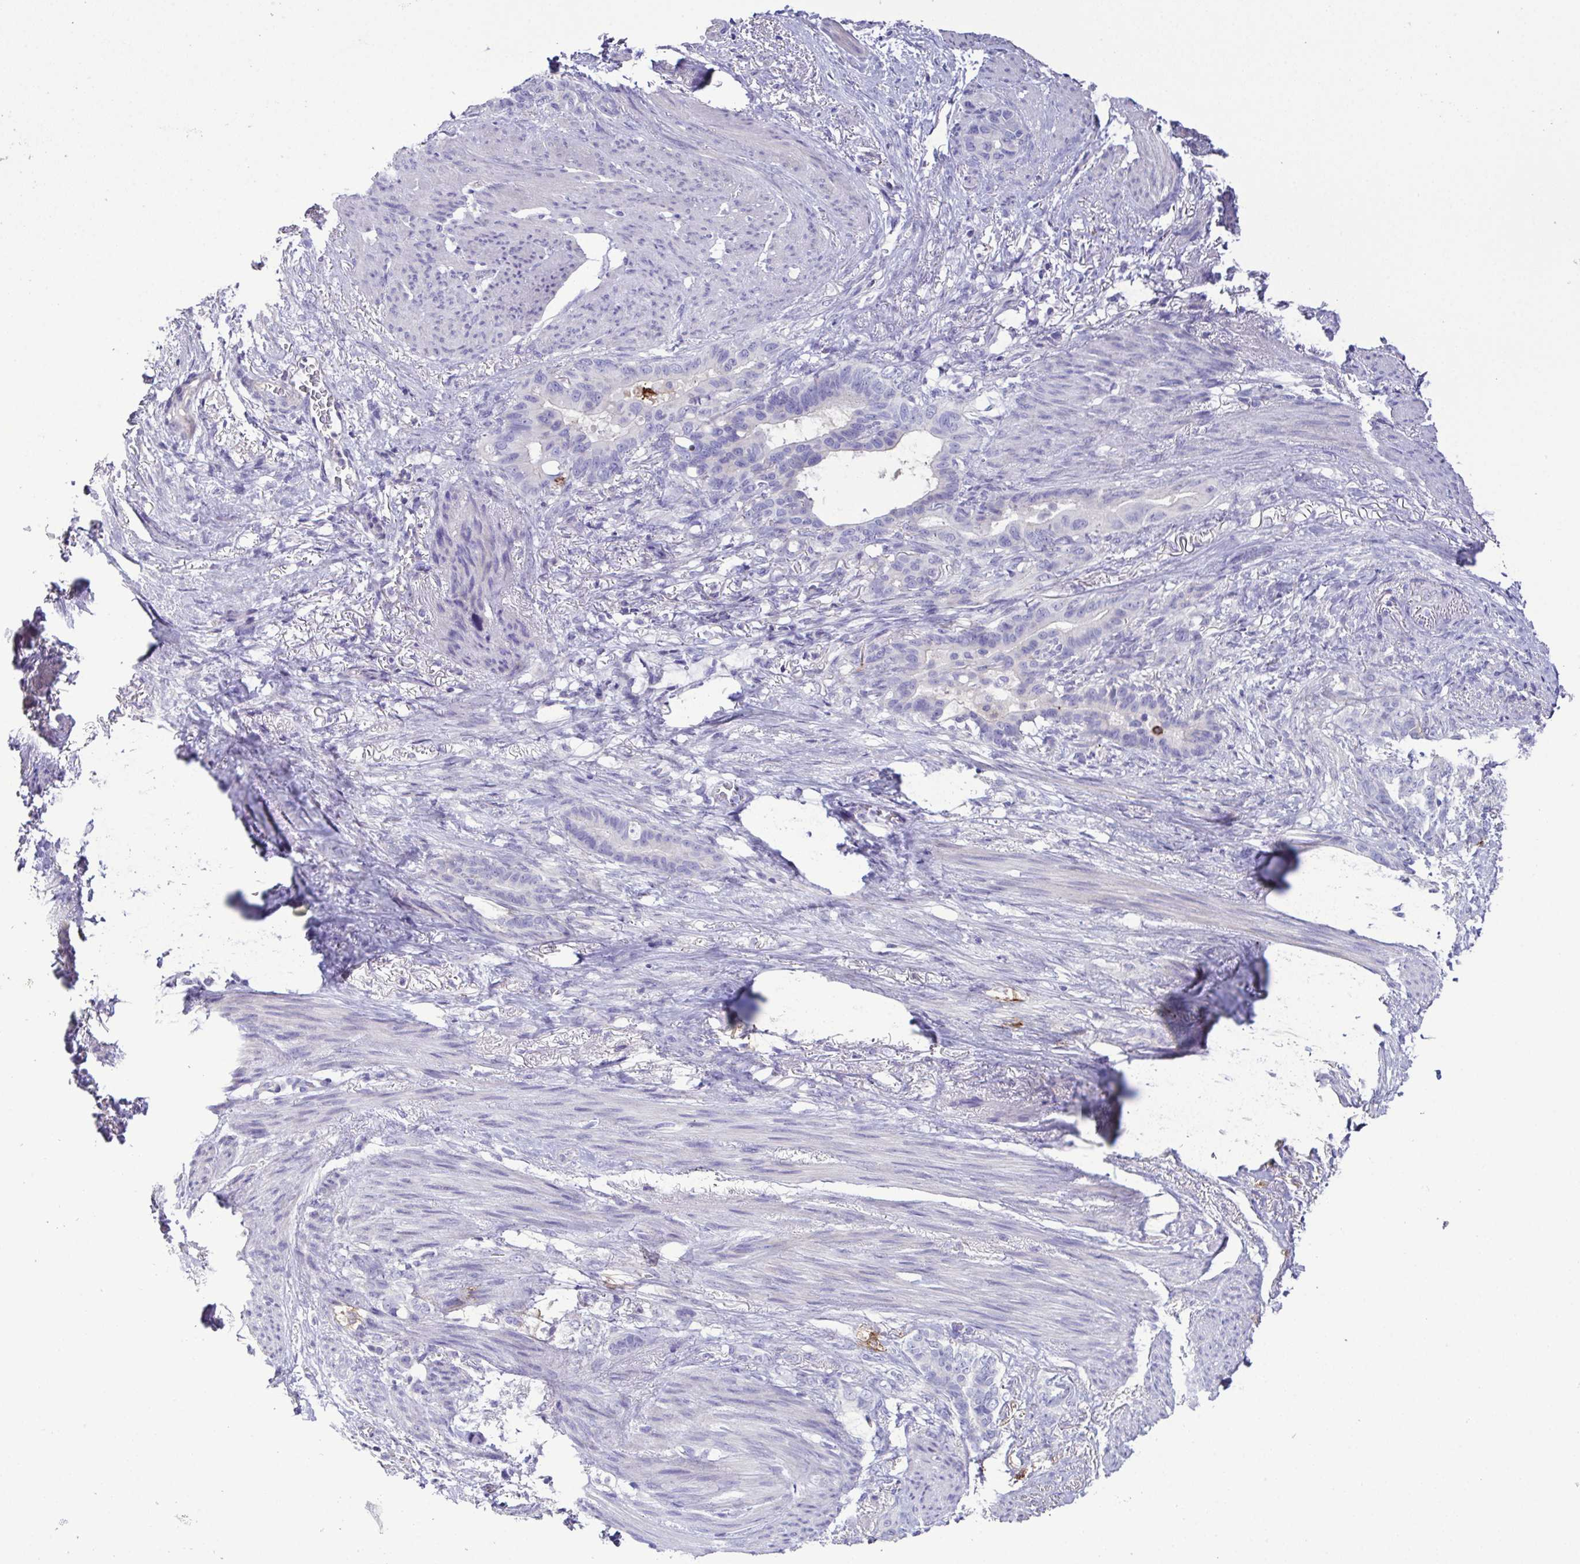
{"staining": {"intensity": "negative", "quantity": "none", "location": "none"}, "tissue": "stomach cancer", "cell_type": "Tumor cells", "image_type": "cancer", "snomed": [{"axis": "morphology", "description": "Normal tissue, NOS"}, {"axis": "morphology", "description": "Adenocarcinoma, NOS"}, {"axis": "topography", "description": "Esophagus"}, {"axis": "topography", "description": "Stomach, upper"}], "caption": "Immunohistochemical staining of stomach cancer (adenocarcinoma) displays no significant staining in tumor cells.", "gene": "MARCO", "patient": {"sex": "male", "age": 62}}